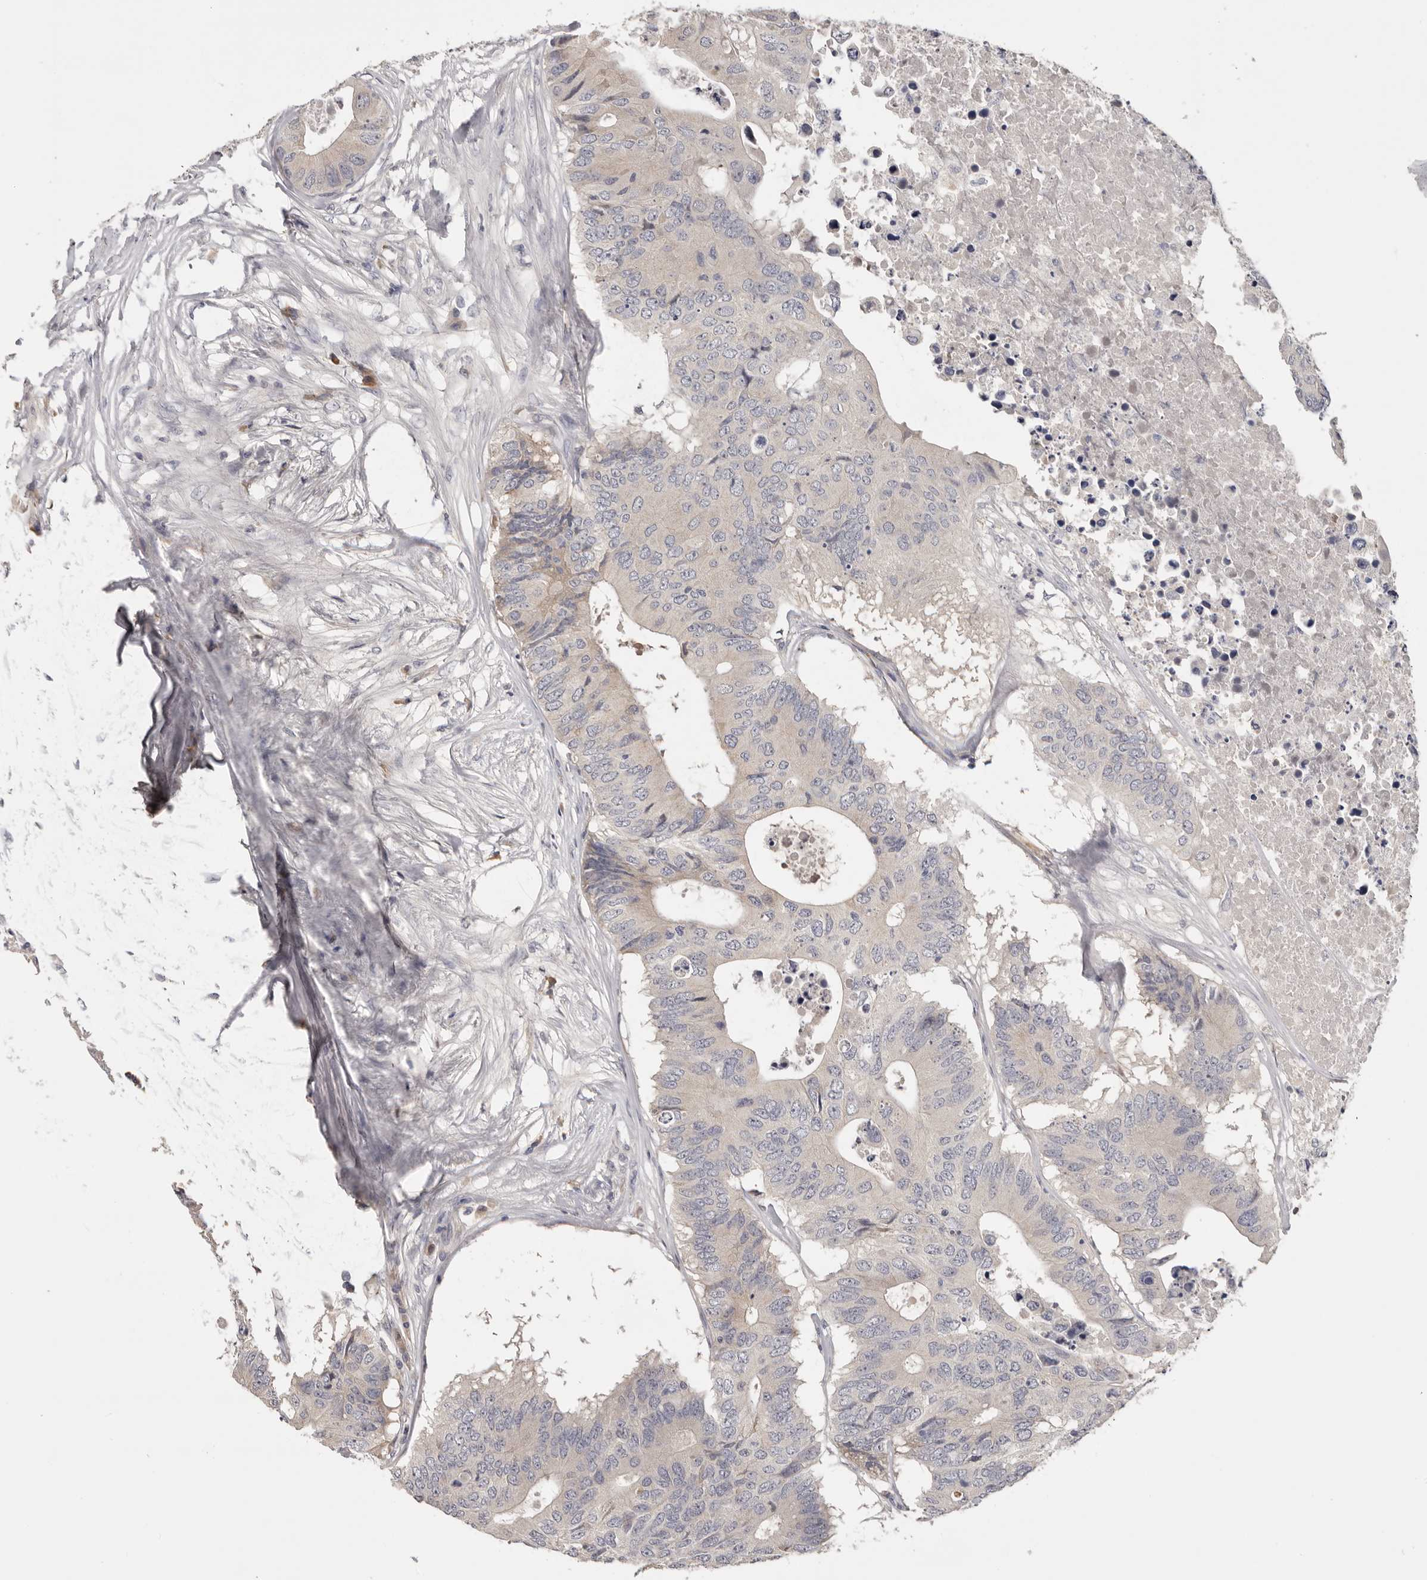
{"staining": {"intensity": "weak", "quantity": "<25%", "location": "cytoplasmic/membranous,nuclear"}, "tissue": "colorectal cancer", "cell_type": "Tumor cells", "image_type": "cancer", "snomed": [{"axis": "morphology", "description": "Adenocarcinoma, NOS"}, {"axis": "topography", "description": "Colon"}], "caption": "This photomicrograph is of colorectal adenocarcinoma stained with immunohistochemistry to label a protein in brown with the nuclei are counter-stained blue. There is no expression in tumor cells.", "gene": "KIF2B", "patient": {"sex": "male", "age": 71}}